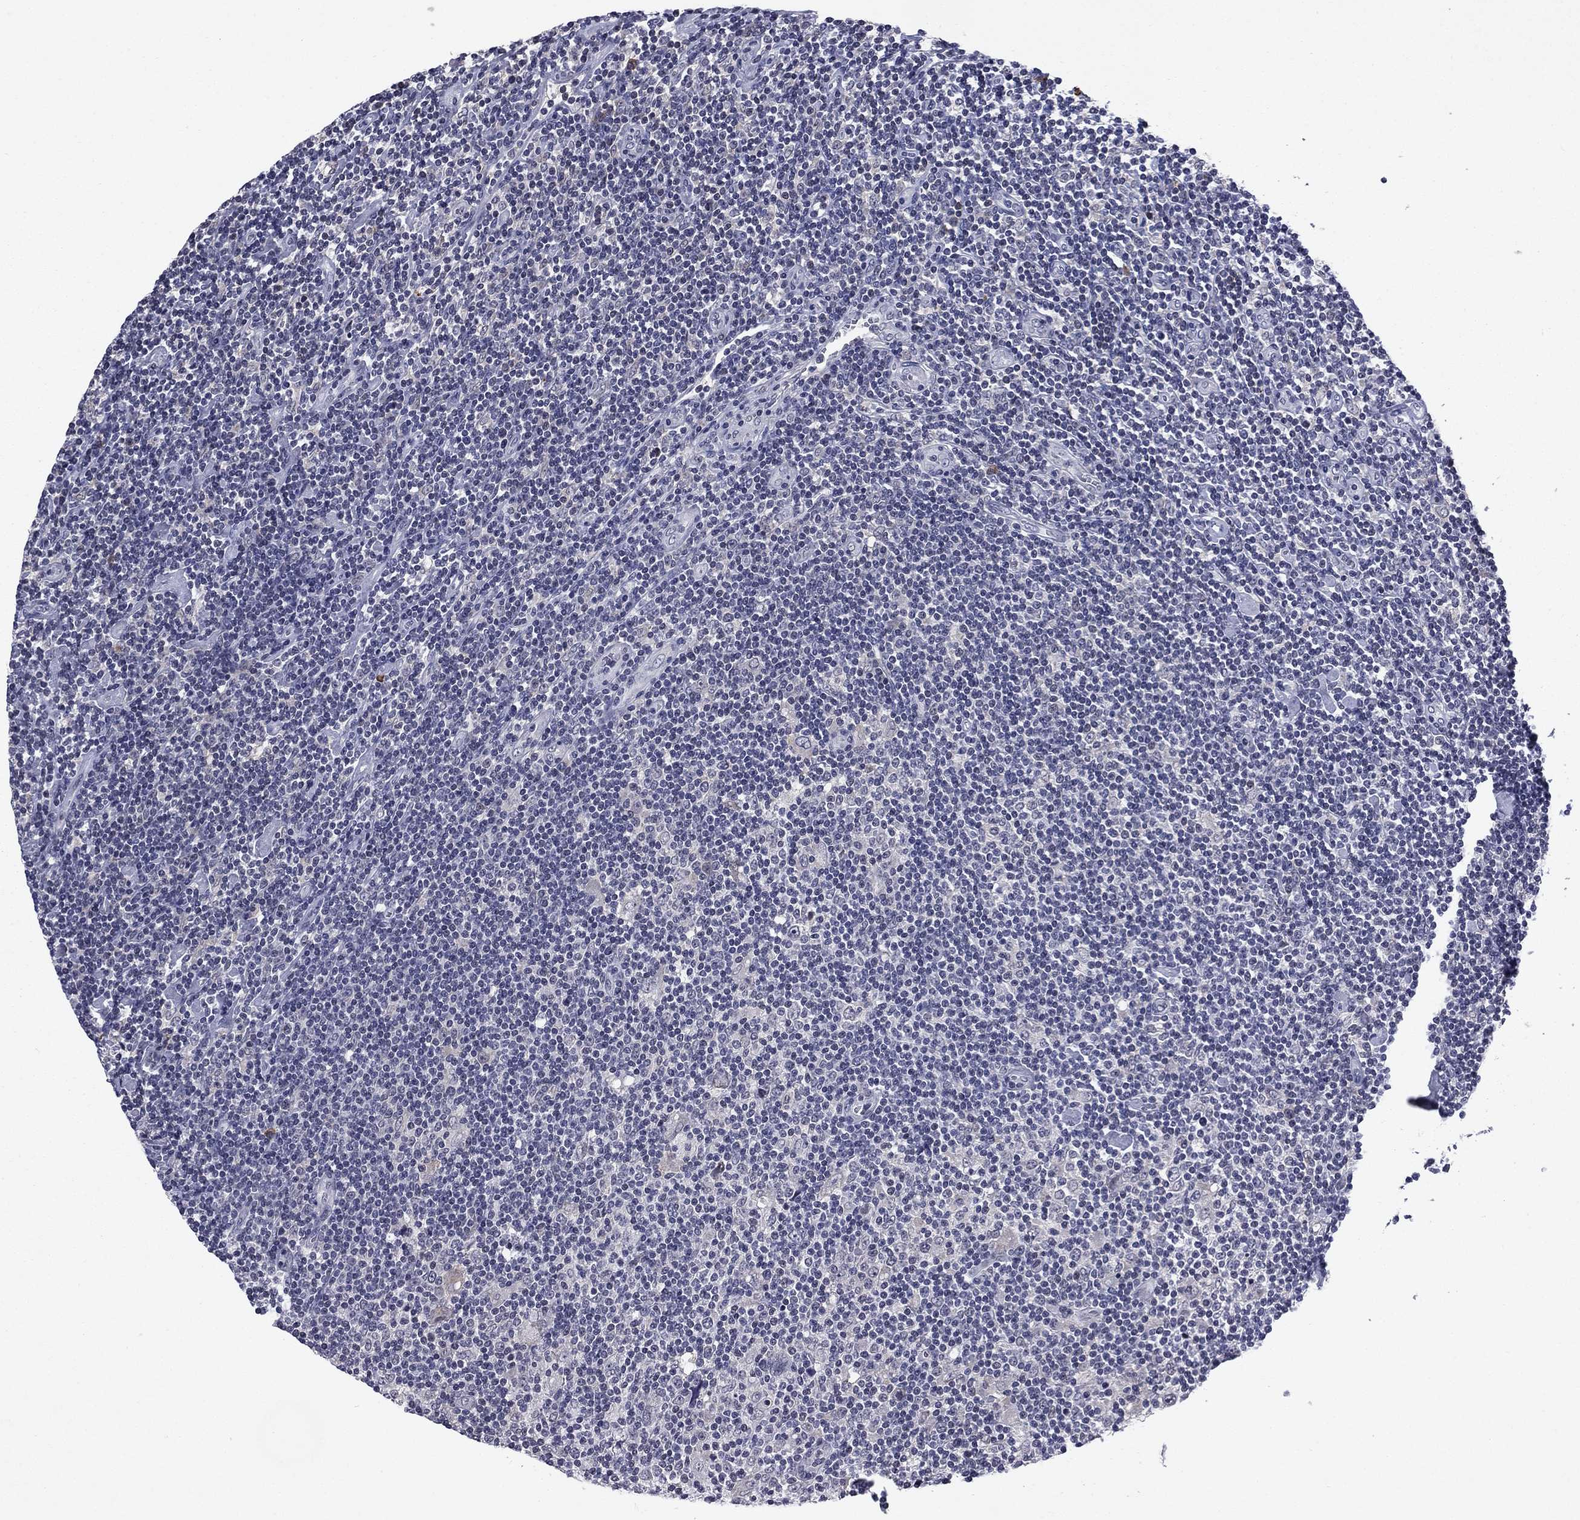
{"staining": {"intensity": "negative", "quantity": "none", "location": "none"}, "tissue": "lymphoma", "cell_type": "Tumor cells", "image_type": "cancer", "snomed": [{"axis": "morphology", "description": "Hodgkin's disease, NOS"}, {"axis": "topography", "description": "Lymph node"}], "caption": "Immunohistochemical staining of Hodgkin's disease displays no significant expression in tumor cells.", "gene": "ECM1", "patient": {"sex": "male", "age": 40}}